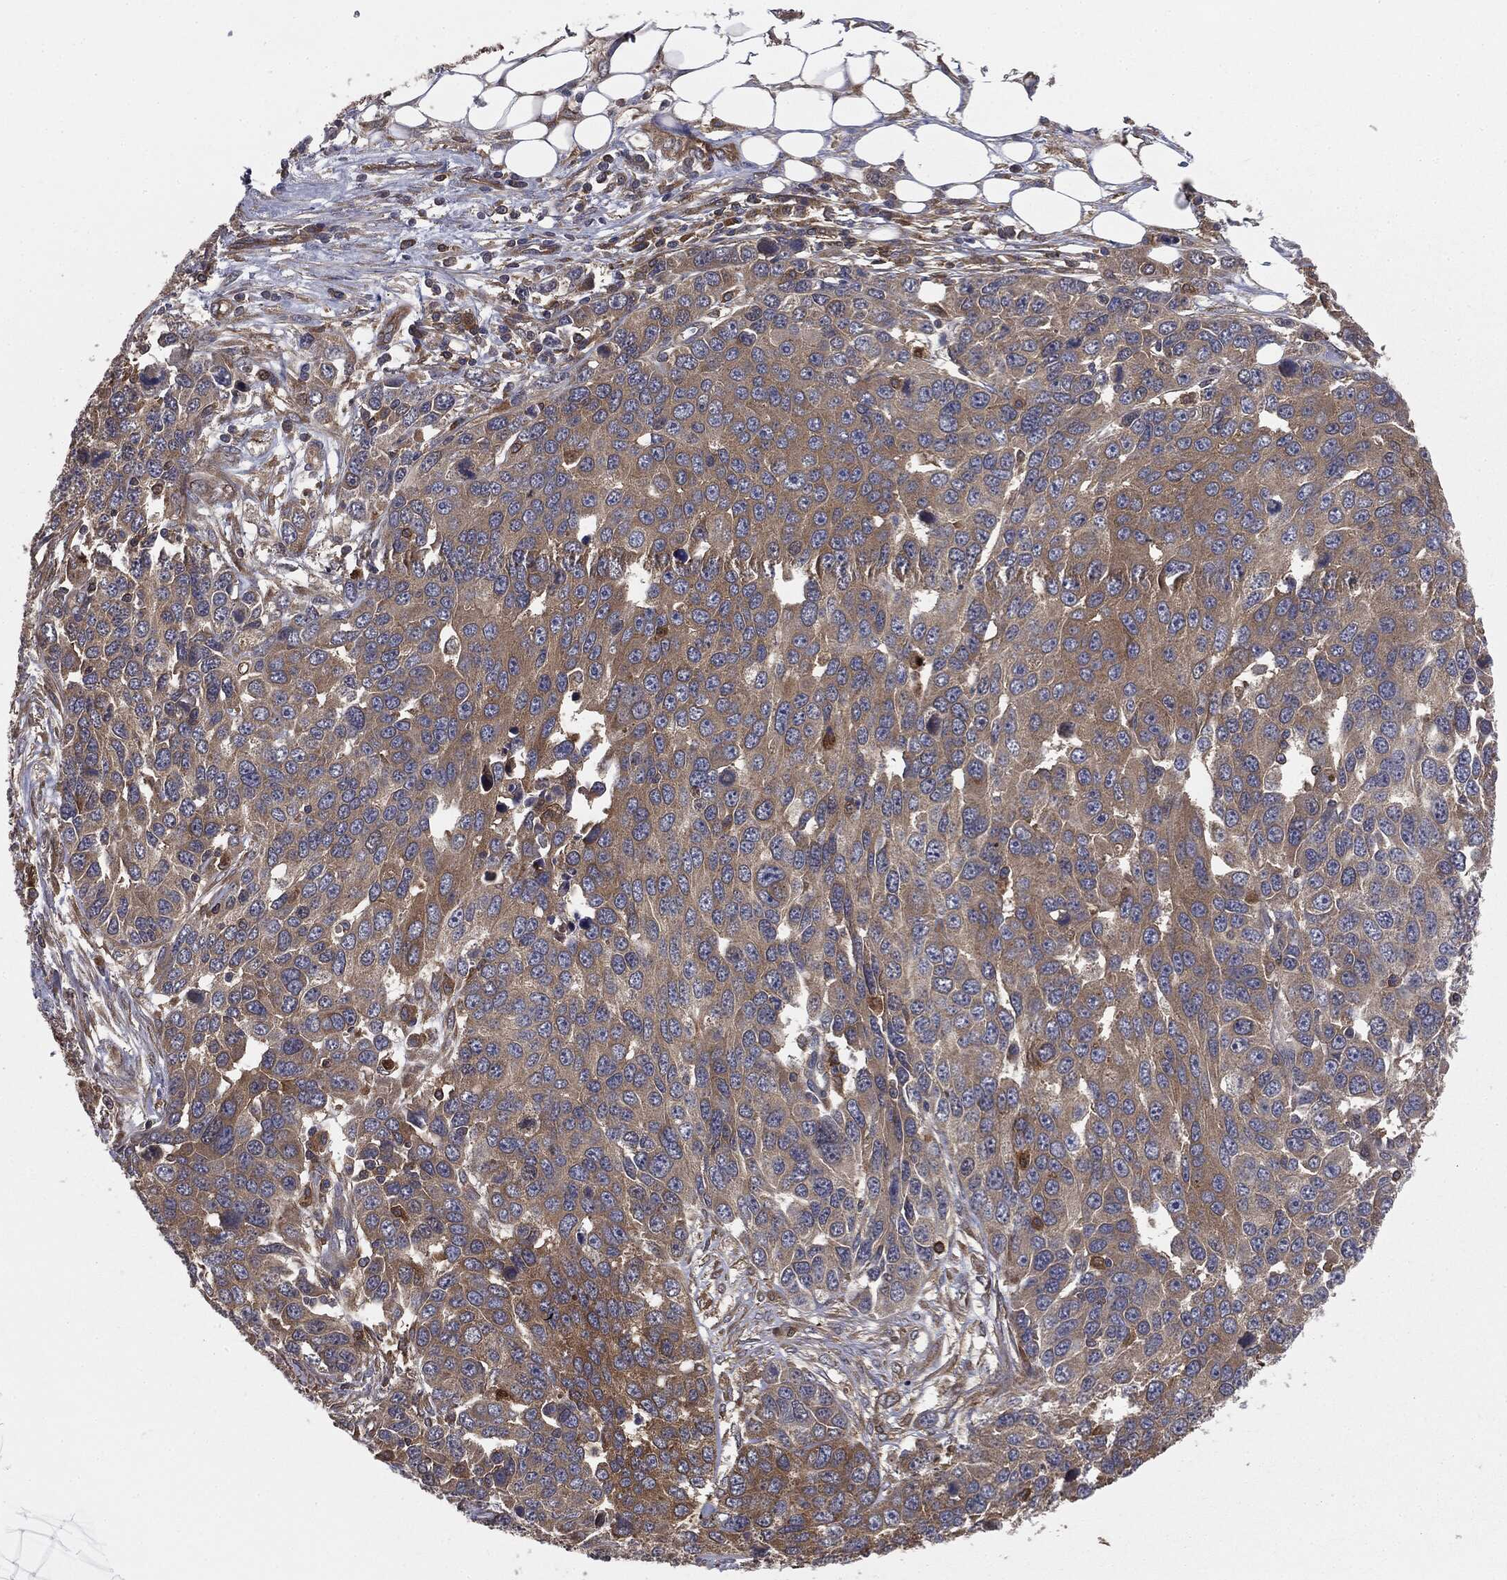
{"staining": {"intensity": "moderate", "quantity": "<25%", "location": "cytoplasmic/membranous"}, "tissue": "ovarian cancer", "cell_type": "Tumor cells", "image_type": "cancer", "snomed": [{"axis": "morphology", "description": "Cystadenocarcinoma, serous, NOS"}, {"axis": "topography", "description": "Ovary"}], "caption": "IHC micrograph of neoplastic tissue: human serous cystadenocarcinoma (ovarian) stained using immunohistochemistry (IHC) demonstrates low levels of moderate protein expression localized specifically in the cytoplasmic/membranous of tumor cells, appearing as a cytoplasmic/membranous brown color.", "gene": "GNB5", "patient": {"sex": "female", "age": 76}}